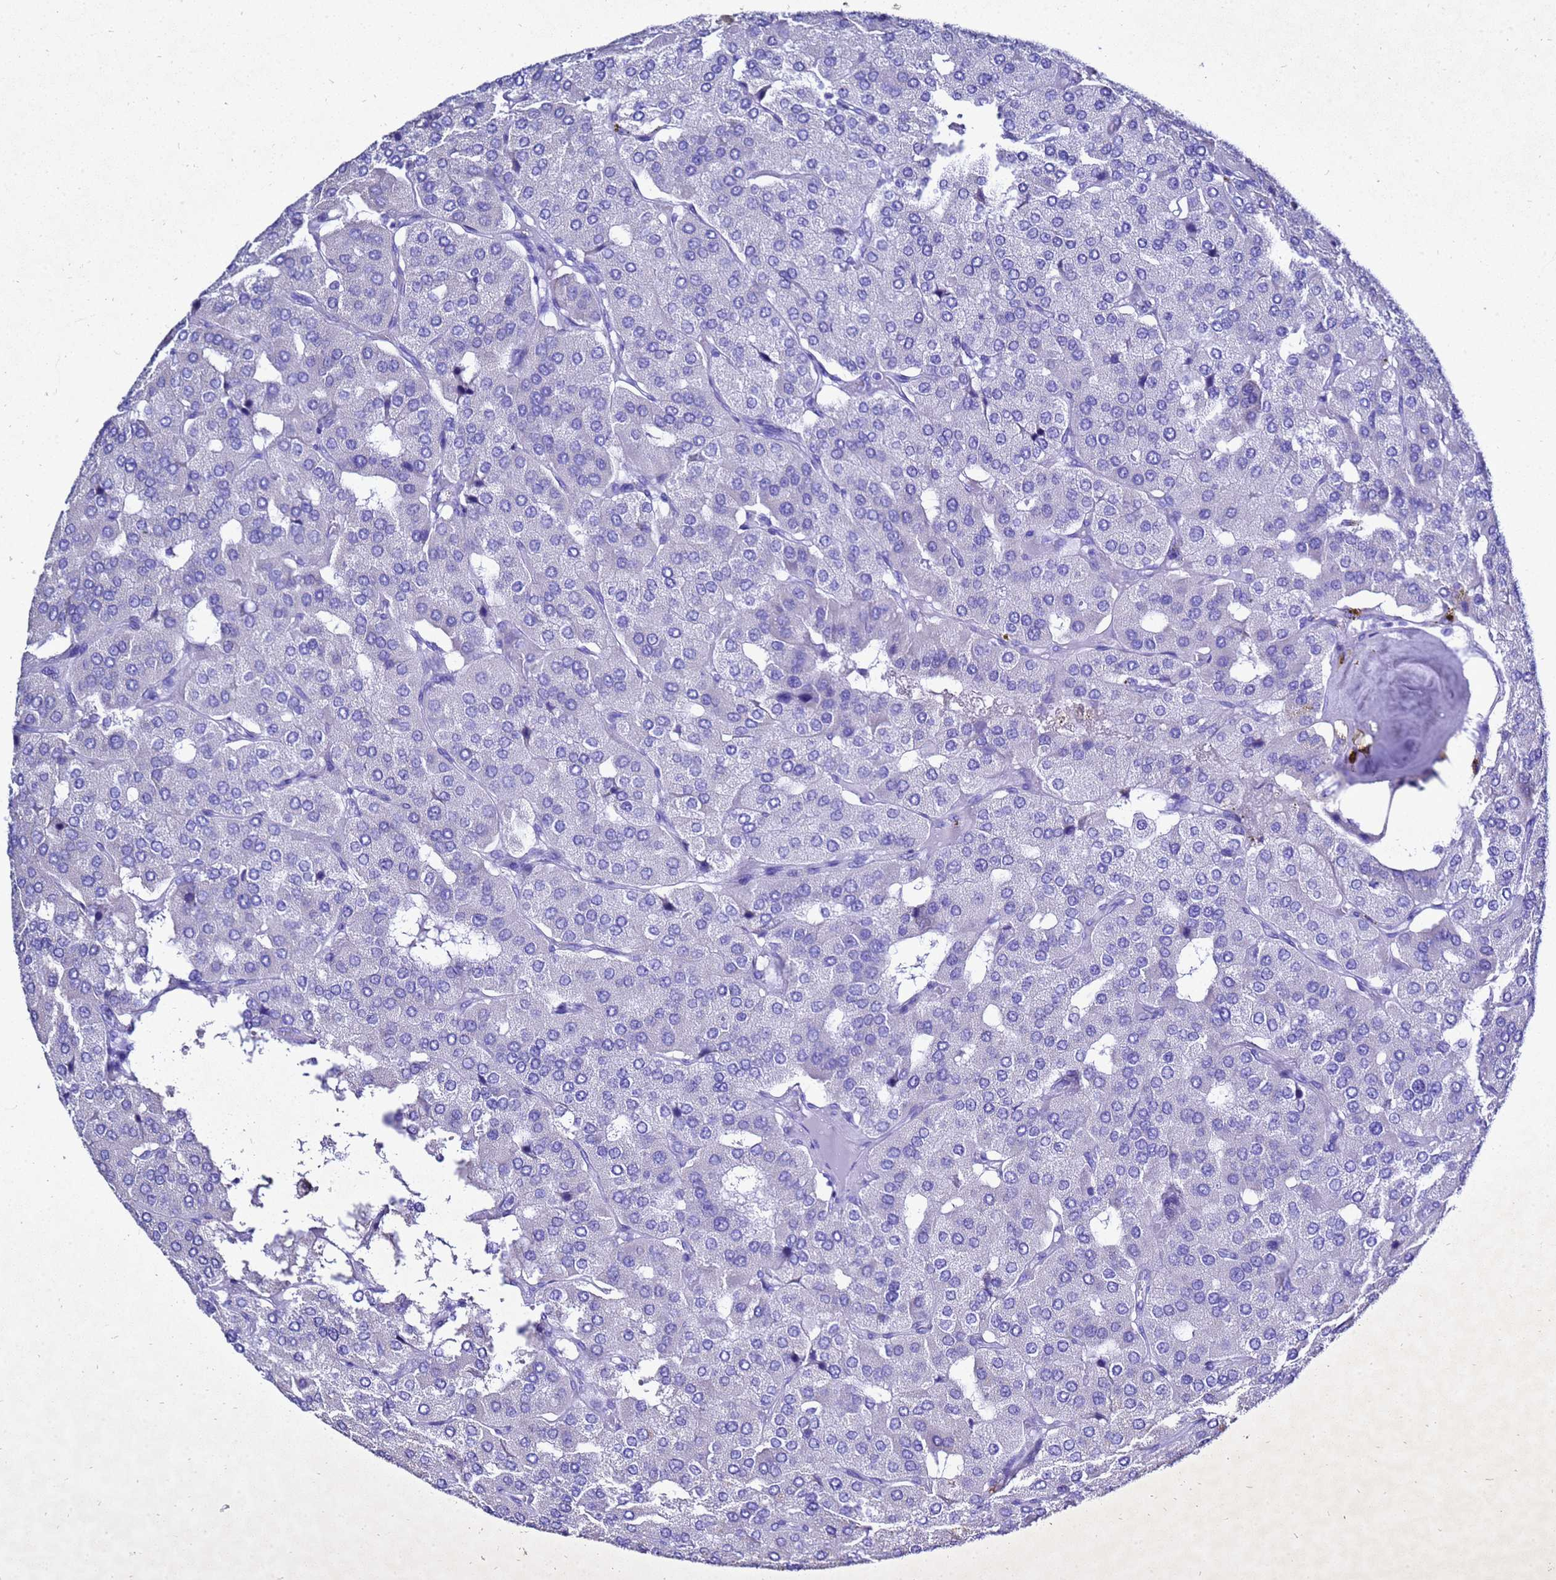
{"staining": {"intensity": "negative", "quantity": "none", "location": "none"}, "tissue": "parathyroid gland", "cell_type": "Glandular cells", "image_type": "normal", "snomed": [{"axis": "morphology", "description": "Normal tissue, NOS"}, {"axis": "morphology", "description": "Adenoma, NOS"}, {"axis": "topography", "description": "Parathyroid gland"}], "caption": "This photomicrograph is of normal parathyroid gland stained with immunohistochemistry to label a protein in brown with the nuclei are counter-stained blue. There is no expression in glandular cells.", "gene": "LIPF", "patient": {"sex": "female", "age": 86}}